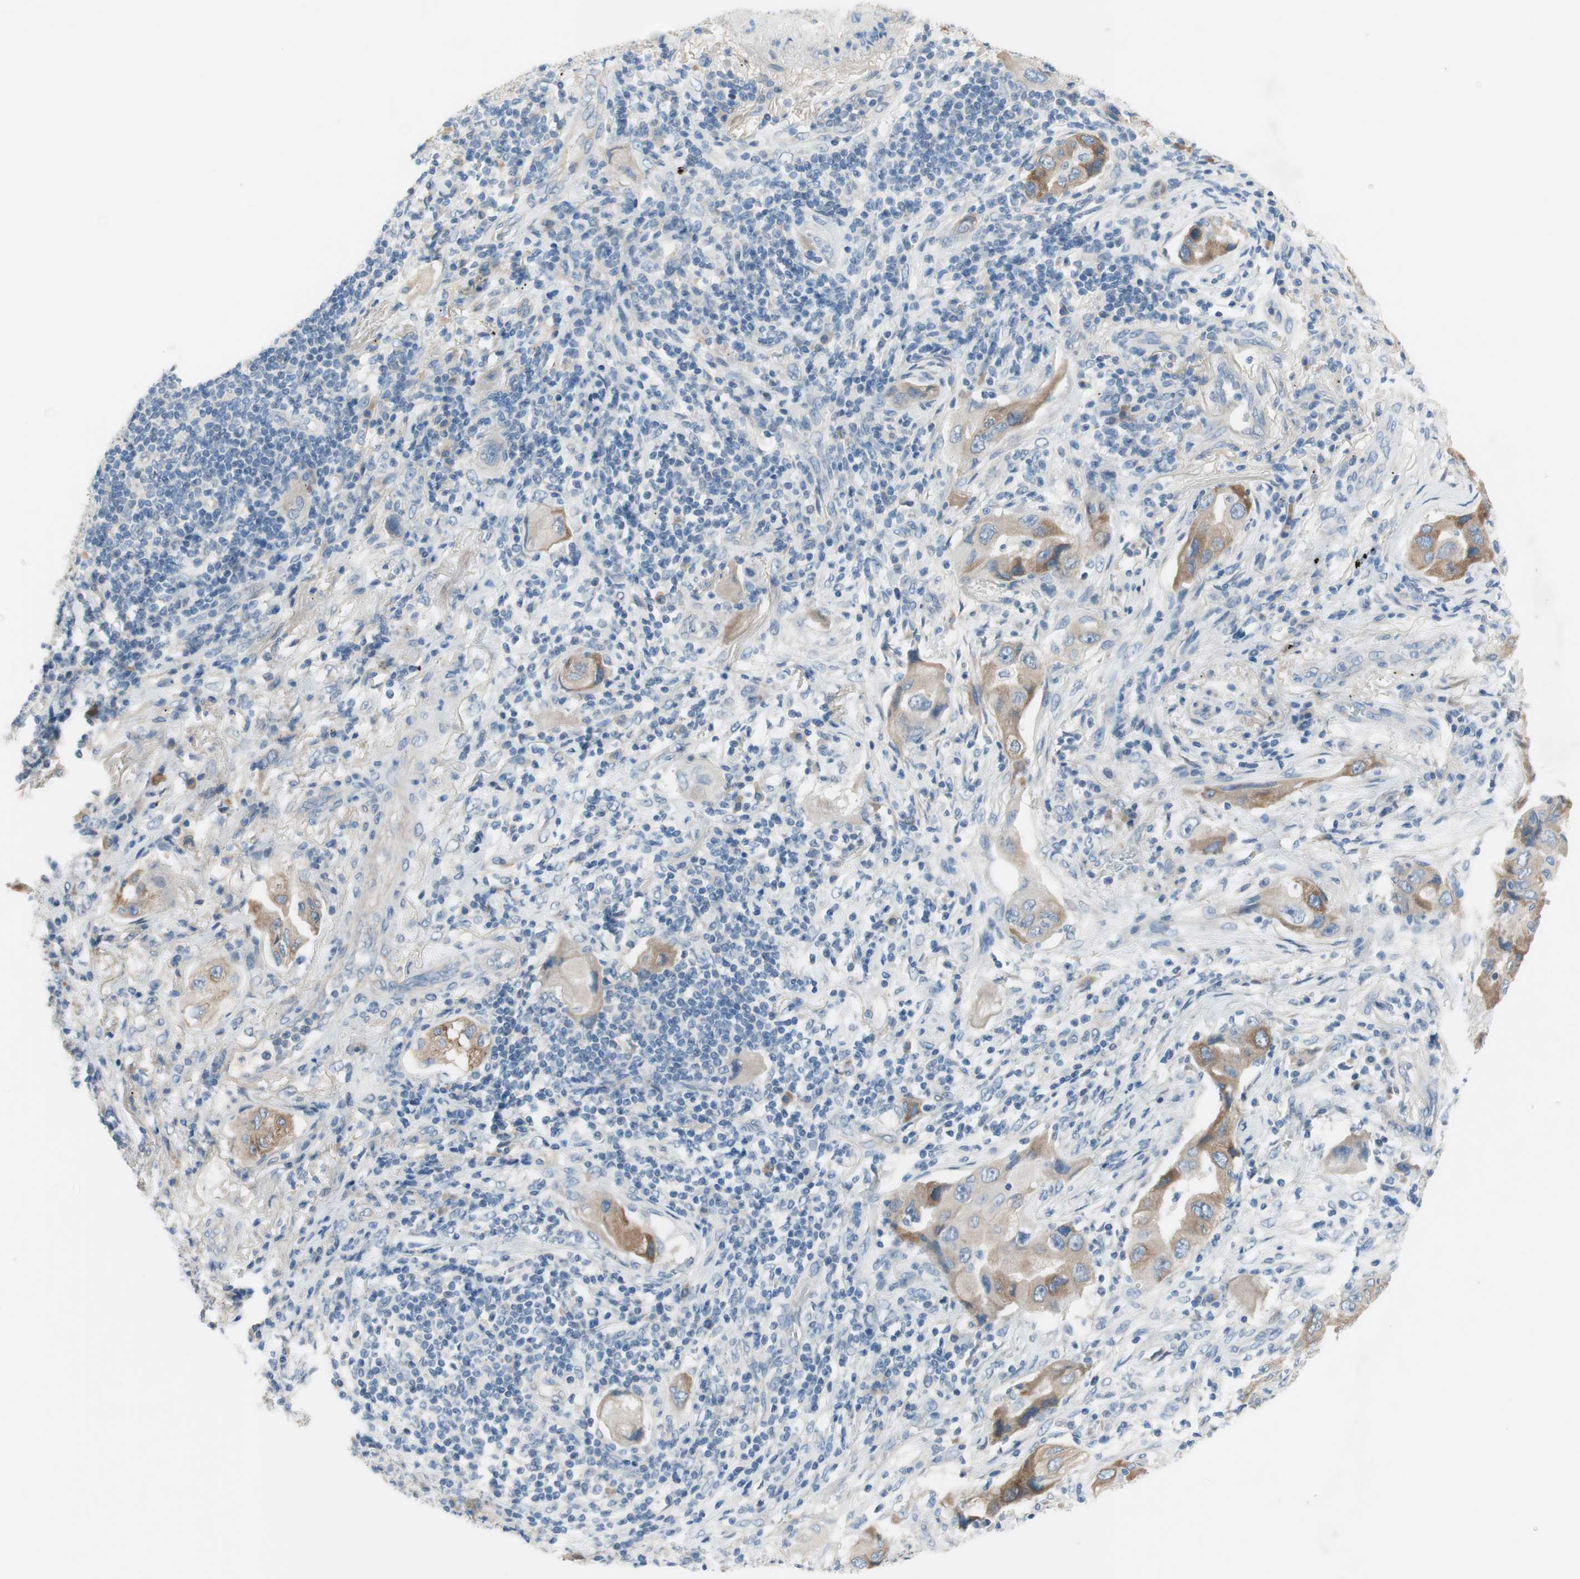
{"staining": {"intensity": "moderate", "quantity": ">75%", "location": "cytoplasmic/membranous"}, "tissue": "lung cancer", "cell_type": "Tumor cells", "image_type": "cancer", "snomed": [{"axis": "morphology", "description": "Adenocarcinoma, NOS"}, {"axis": "topography", "description": "Lung"}], "caption": "An image of human lung cancer stained for a protein reveals moderate cytoplasmic/membranous brown staining in tumor cells. The staining was performed using DAB to visualize the protein expression in brown, while the nuclei were stained in blue with hematoxylin (Magnification: 20x).", "gene": "FDFT1", "patient": {"sex": "female", "age": 65}}